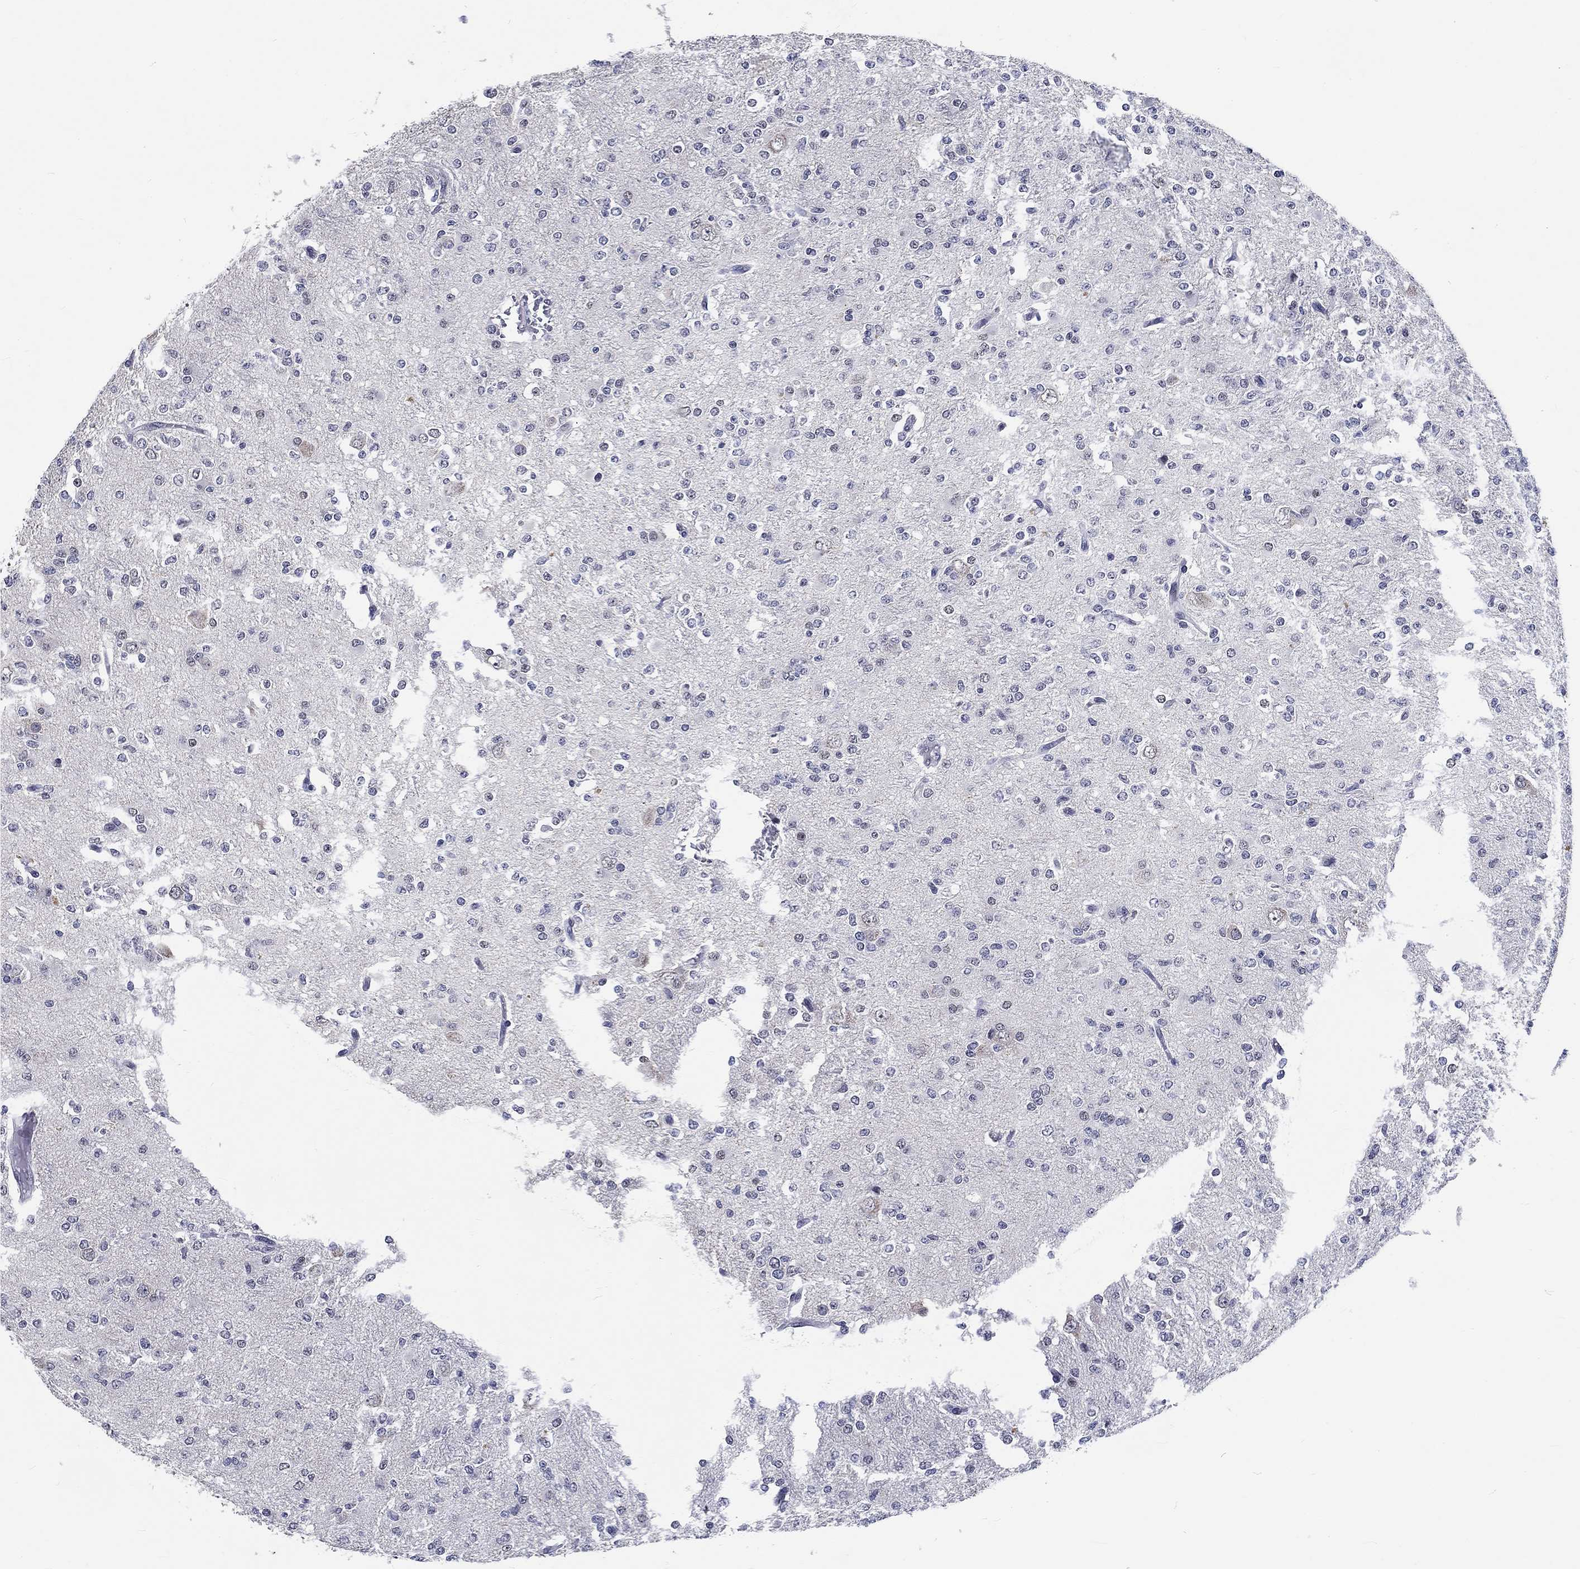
{"staining": {"intensity": "negative", "quantity": "none", "location": "none"}, "tissue": "glioma", "cell_type": "Tumor cells", "image_type": "cancer", "snomed": [{"axis": "morphology", "description": "Glioma, malignant, Low grade"}, {"axis": "topography", "description": "Brain"}], "caption": "Image shows no protein staining in tumor cells of glioma tissue.", "gene": "GRIN1", "patient": {"sex": "male", "age": 27}}